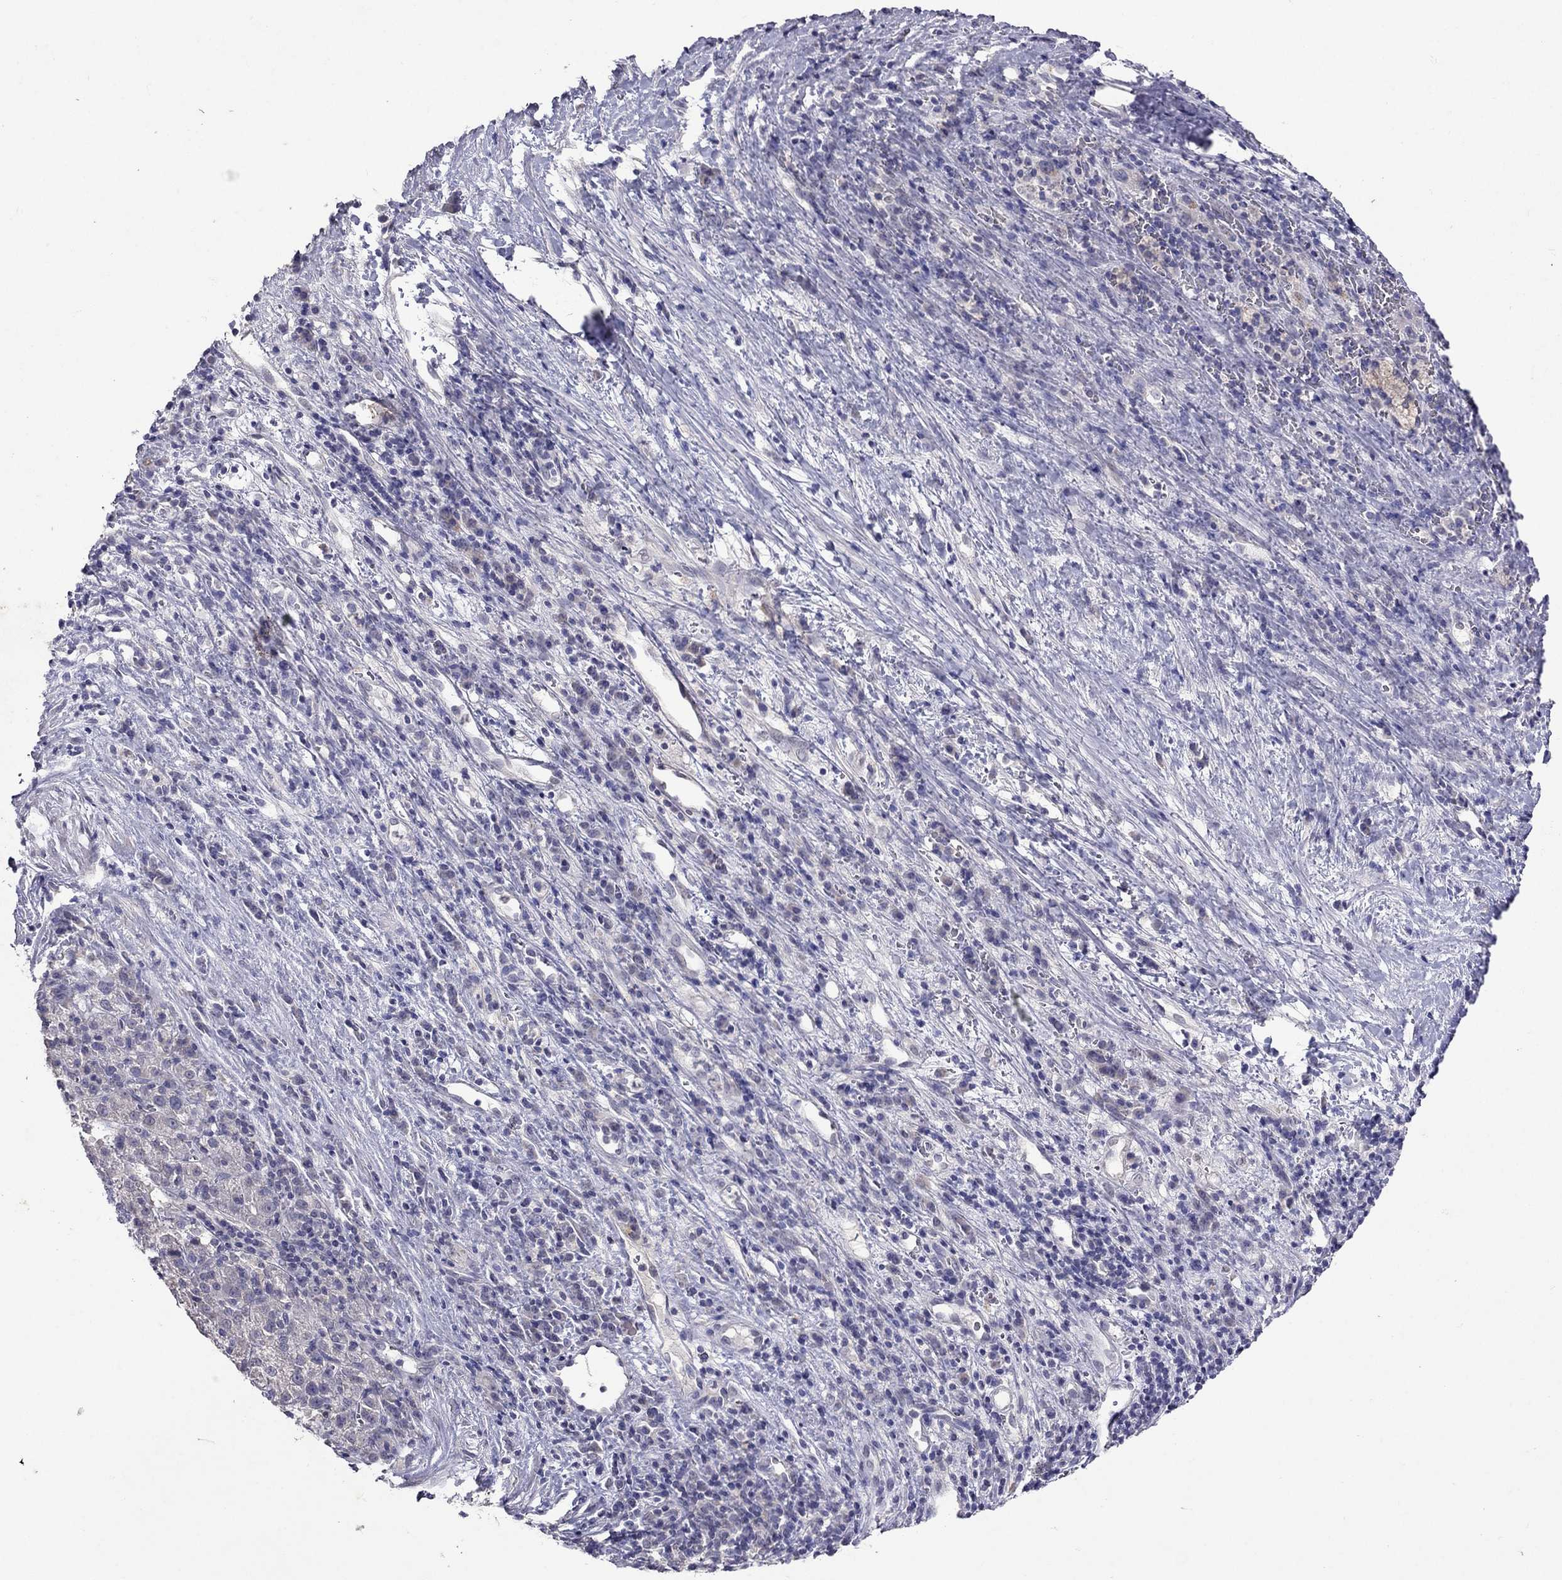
{"staining": {"intensity": "negative", "quantity": "none", "location": "none"}, "tissue": "liver cancer", "cell_type": "Tumor cells", "image_type": "cancer", "snomed": [{"axis": "morphology", "description": "Carcinoma, Hepatocellular, NOS"}, {"axis": "topography", "description": "Liver"}], "caption": "This is a image of immunohistochemistry staining of liver cancer (hepatocellular carcinoma), which shows no expression in tumor cells. Nuclei are stained in blue.", "gene": "FST", "patient": {"sex": "female", "age": 60}}